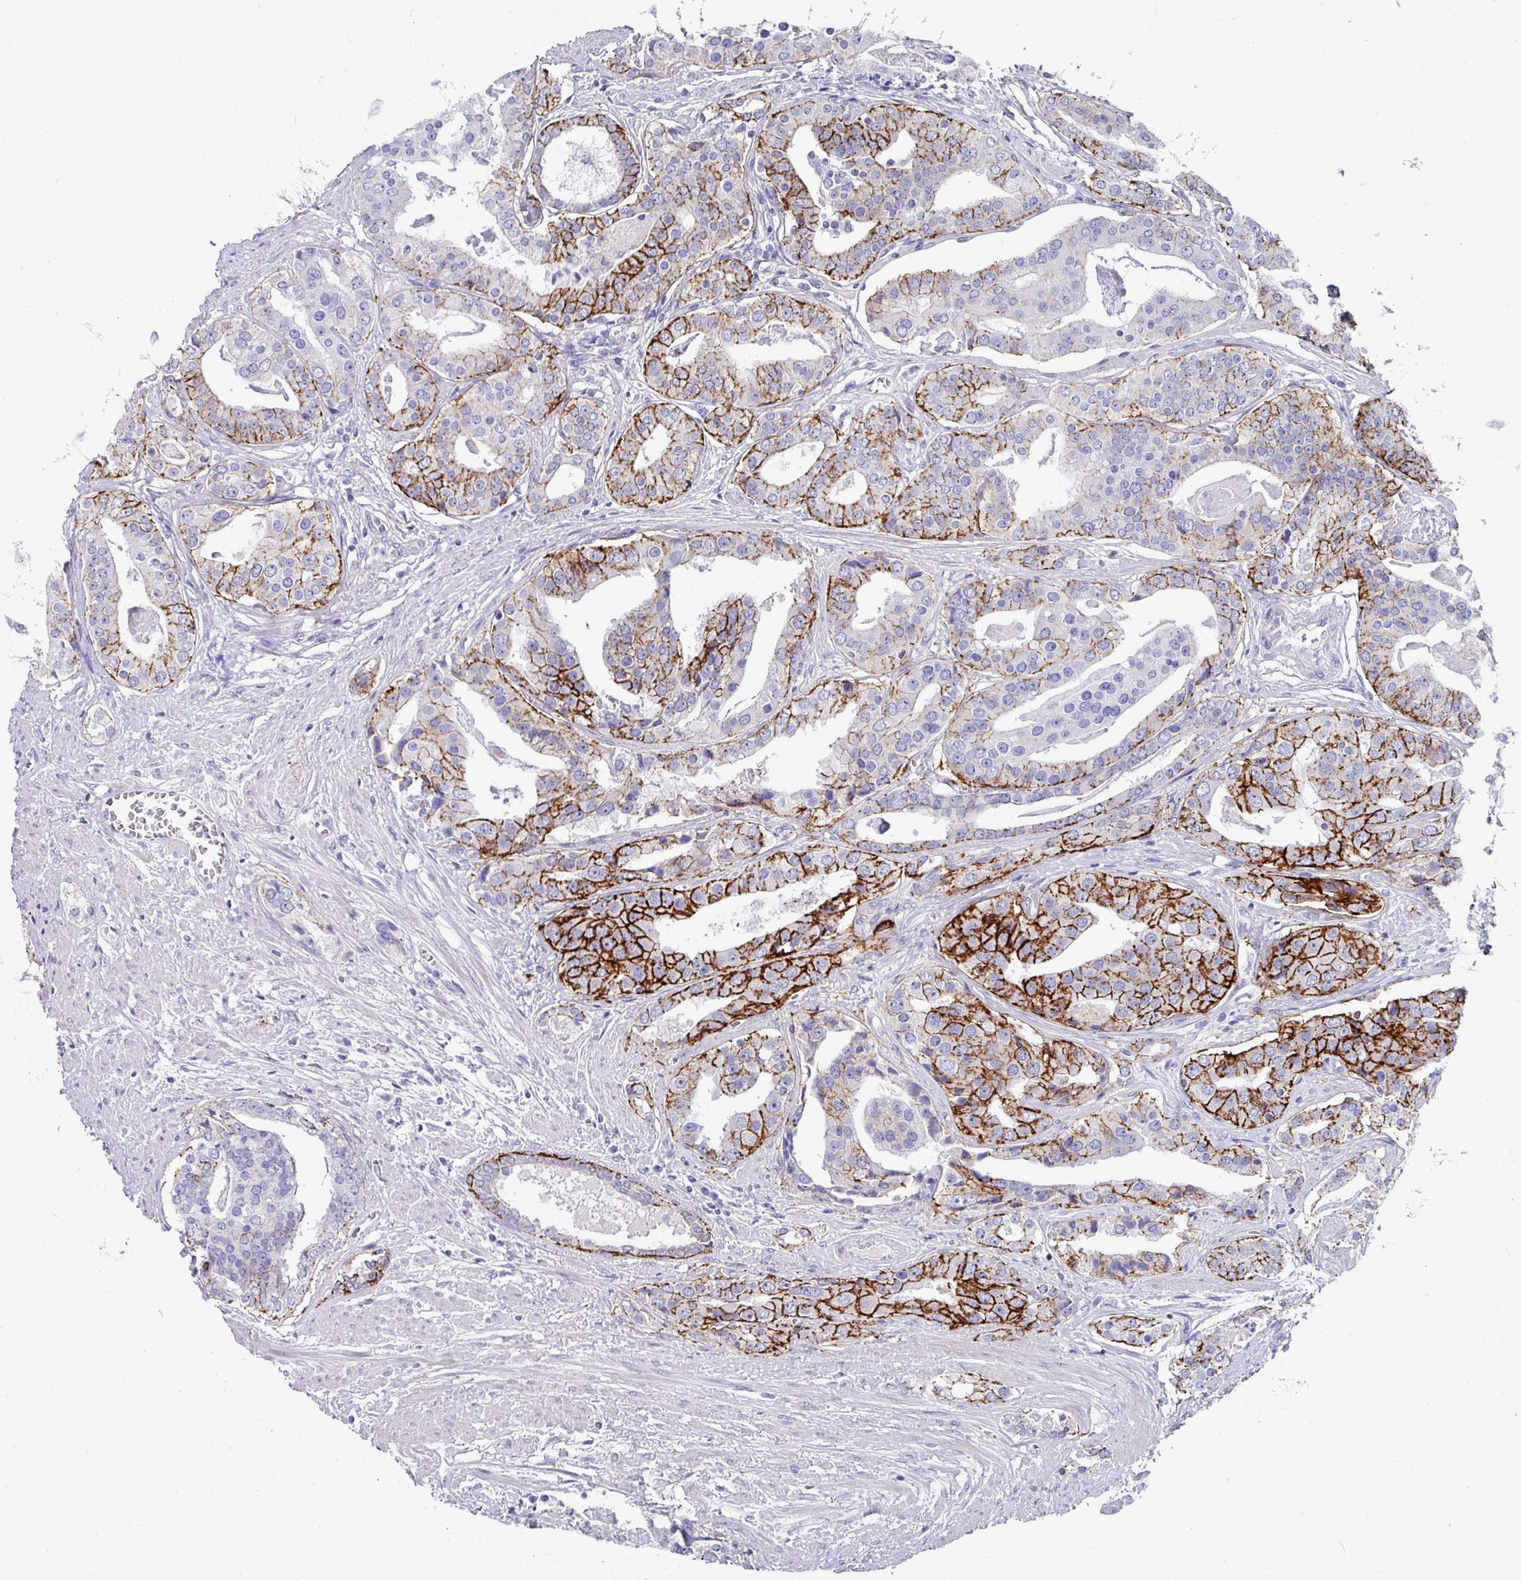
{"staining": {"intensity": "strong", "quantity": ">75%", "location": "cytoplasmic/membranous"}, "tissue": "prostate cancer", "cell_type": "Tumor cells", "image_type": "cancer", "snomed": [{"axis": "morphology", "description": "Adenocarcinoma, High grade"}, {"axis": "topography", "description": "Prostate"}], "caption": "Immunohistochemistry of prostate cancer demonstrates high levels of strong cytoplasmic/membranous staining in about >75% of tumor cells.", "gene": "CLDN1", "patient": {"sex": "male", "age": 71}}